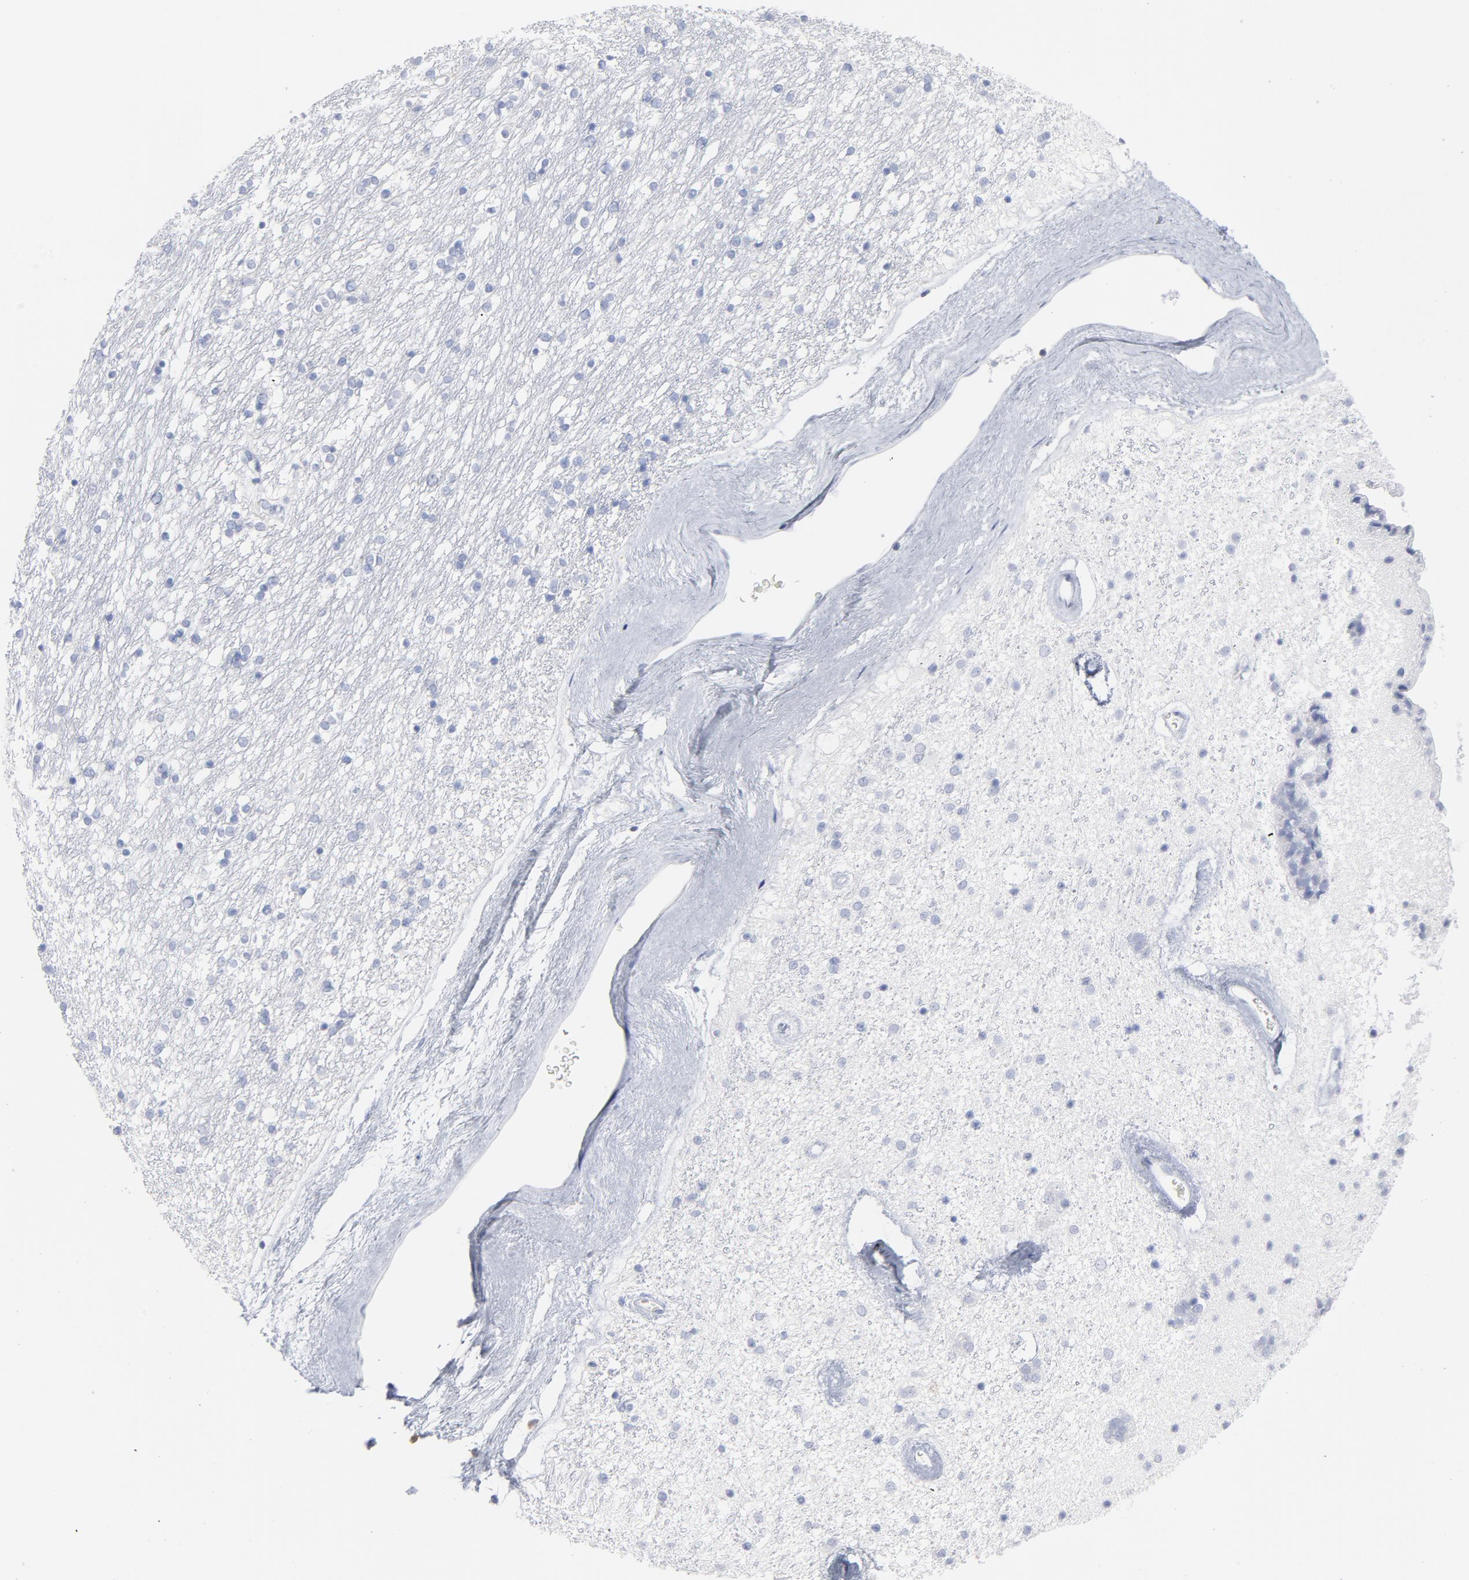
{"staining": {"intensity": "negative", "quantity": "none", "location": "none"}, "tissue": "caudate", "cell_type": "Glial cells", "image_type": "normal", "snomed": [{"axis": "morphology", "description": "Normal tissue, NOS"}, {"axis": "topography", "description": "Lateral ventricle wall"}], "caption": "DAB immunohistochemical staining of benign caudate shows no significant staining in glial cells.", "gene": "P2RY8", "patient": {"sex": "female", "age": 54}}